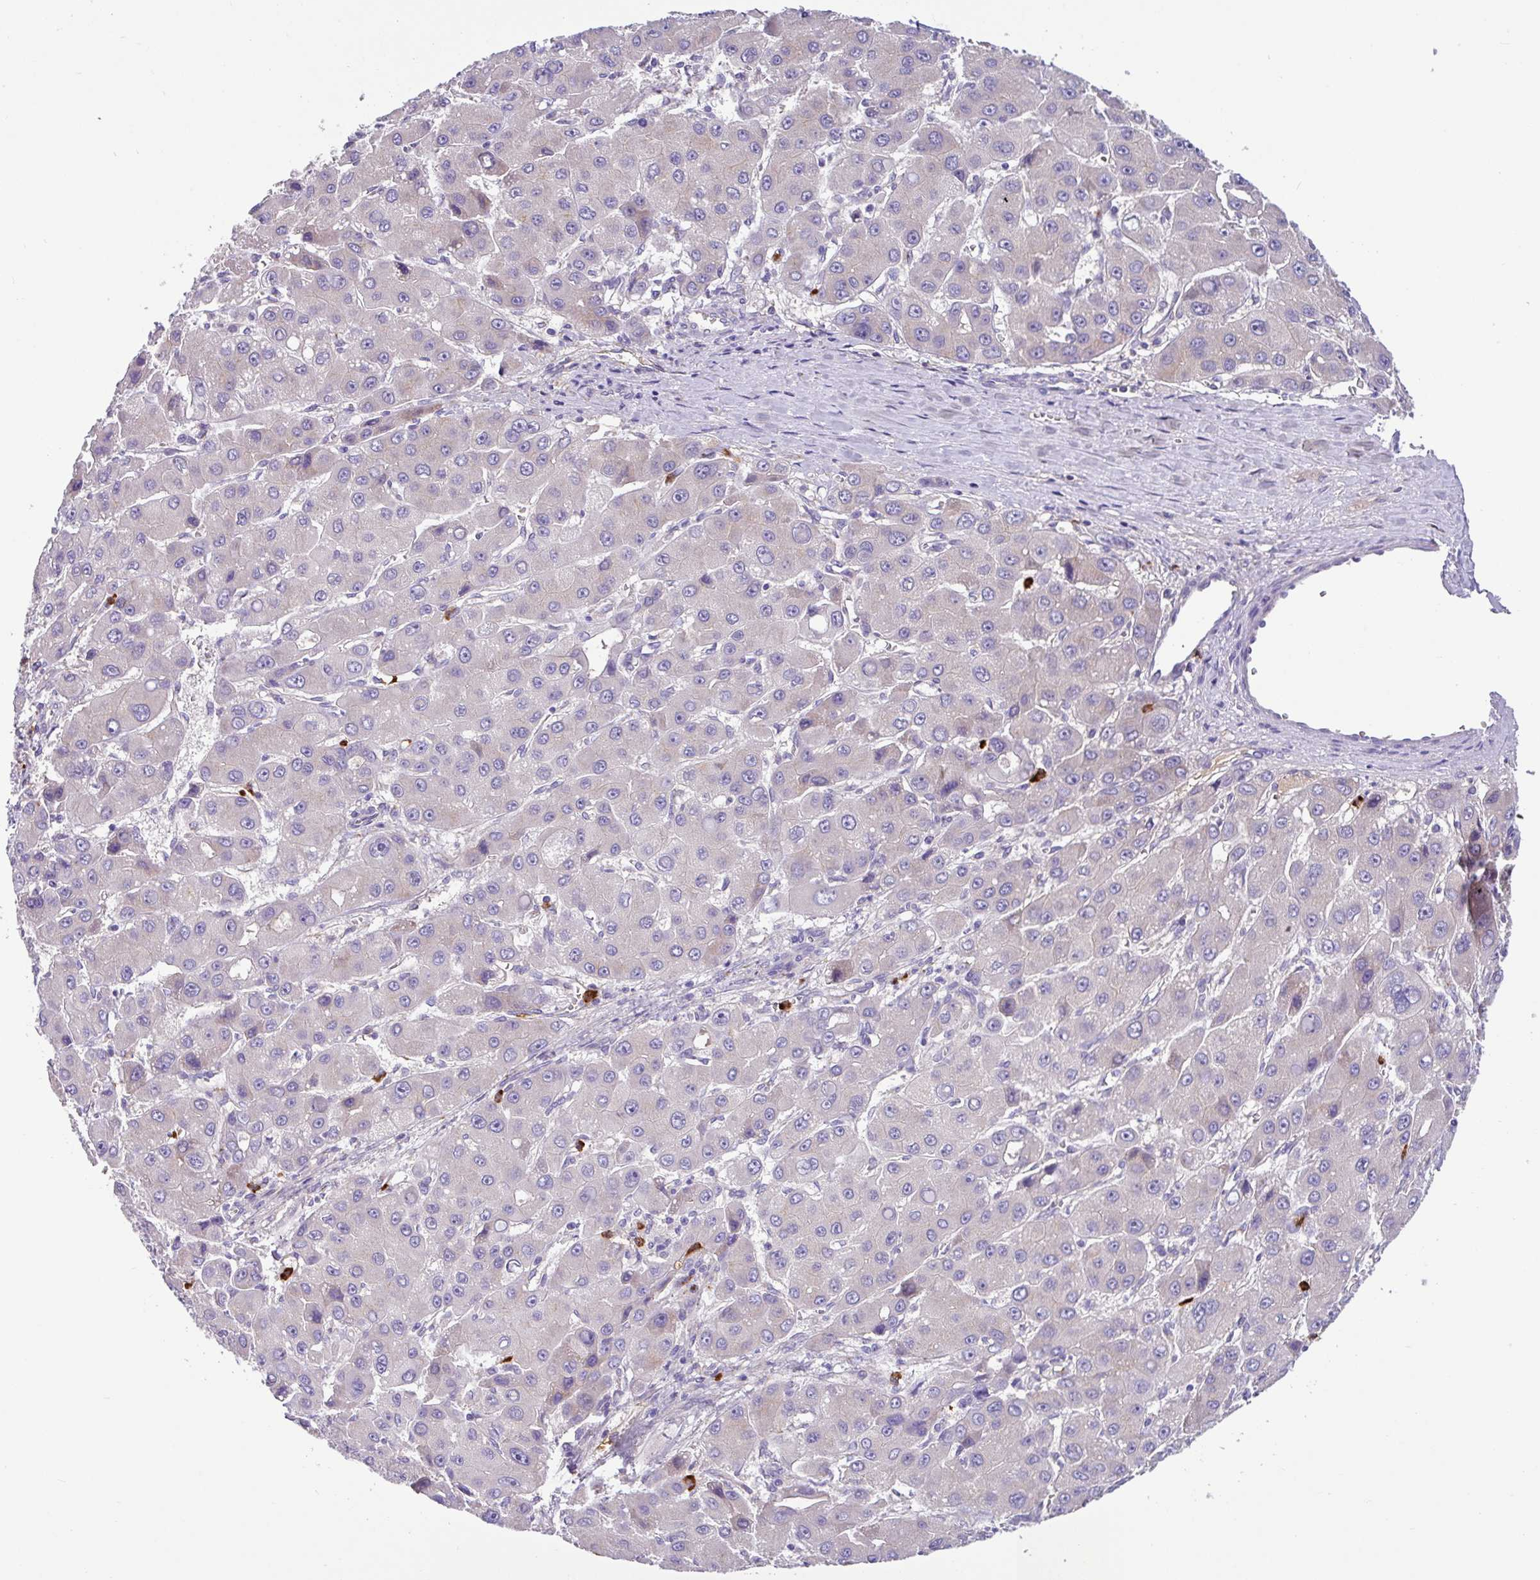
{"staining": {"intensity": "negative", "quantity": "none", "location": "none"}, "tissue": "liver cancer", "cell_type": "Tumor cells", "image_type": "cancer", "snomed": [{"axis": "morphology", "description": "Carcinoma, Hepatocellular, NOS"}, {"axis": "topography", "description": "Liver"}], "caption": "Liver cancer (hepatocellular carcinoma) stained for a protein using immunohistochemistry (IHC) reveals no positivity tumor cells.", "gene": "CRISP3", "patient": {"sex": "male", "age": 55}}